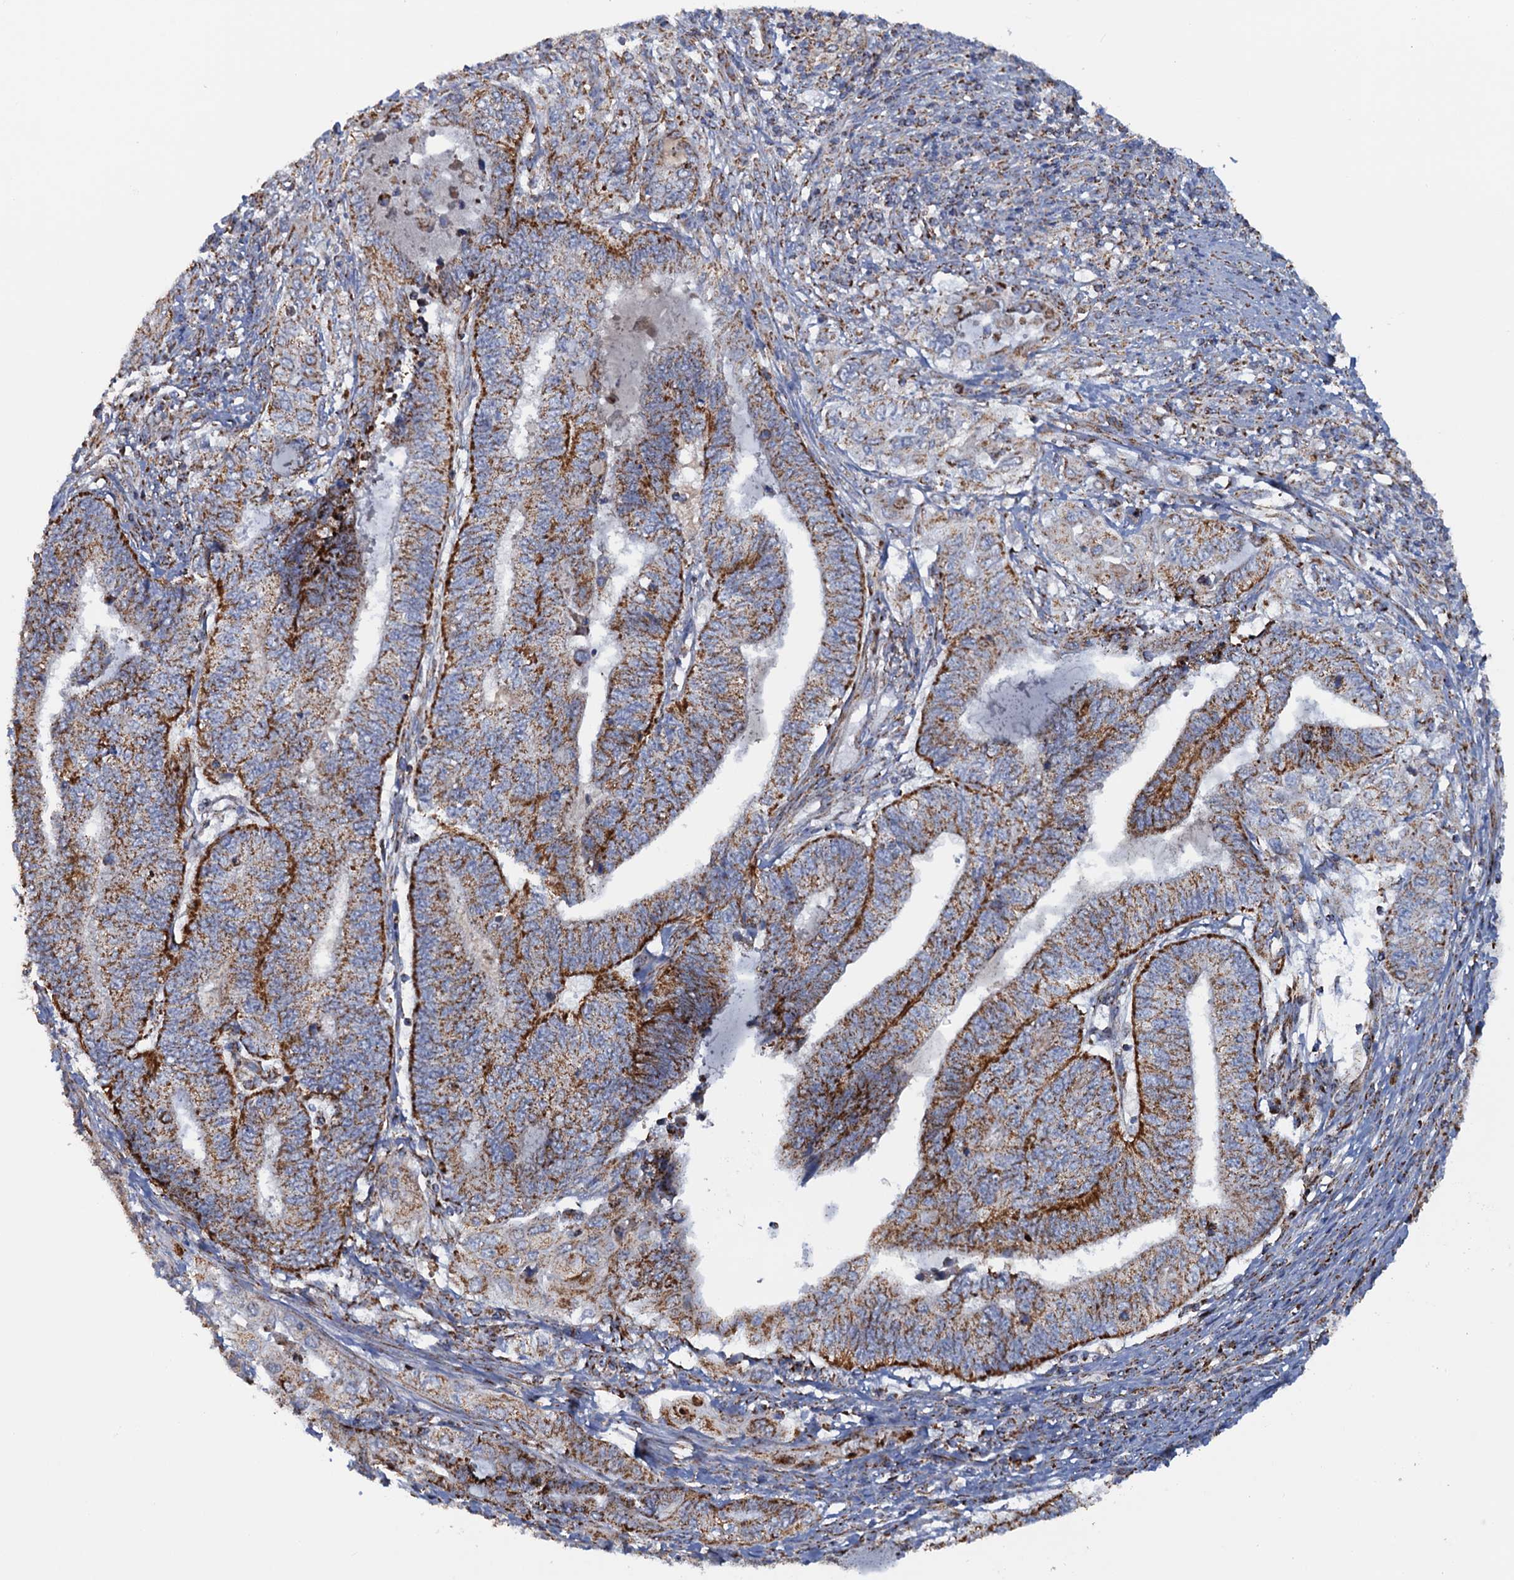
{"staining": {"intensity": "strong", "quantity": ">75%", "location": "cytoplasmic/membranous"}, "tissue": "endometrial cancer", "cell_type": "Tumor cells", "image_type": "cancer", "snomed": [{"axis": "morphology", "description": "Adenocarcinoma, NOS"}, {"axis": "topography", "description": "Uterus"}, {"axis": "topography", "description": "Endometrium"}], "caption": "An immunohistochemistry image of neoplastic tissue is shown. Protein staining in brown shows strong cytoplasmic/membranous positivity in endometrial adenocarcinoma within tumor cells. (DAB (3,3'-diaminobenzidine) = brown stain, brightfield microscopy at high magnification).", "gene": "GTPBP3", "patient": {"sex": "female", "age": 70}}